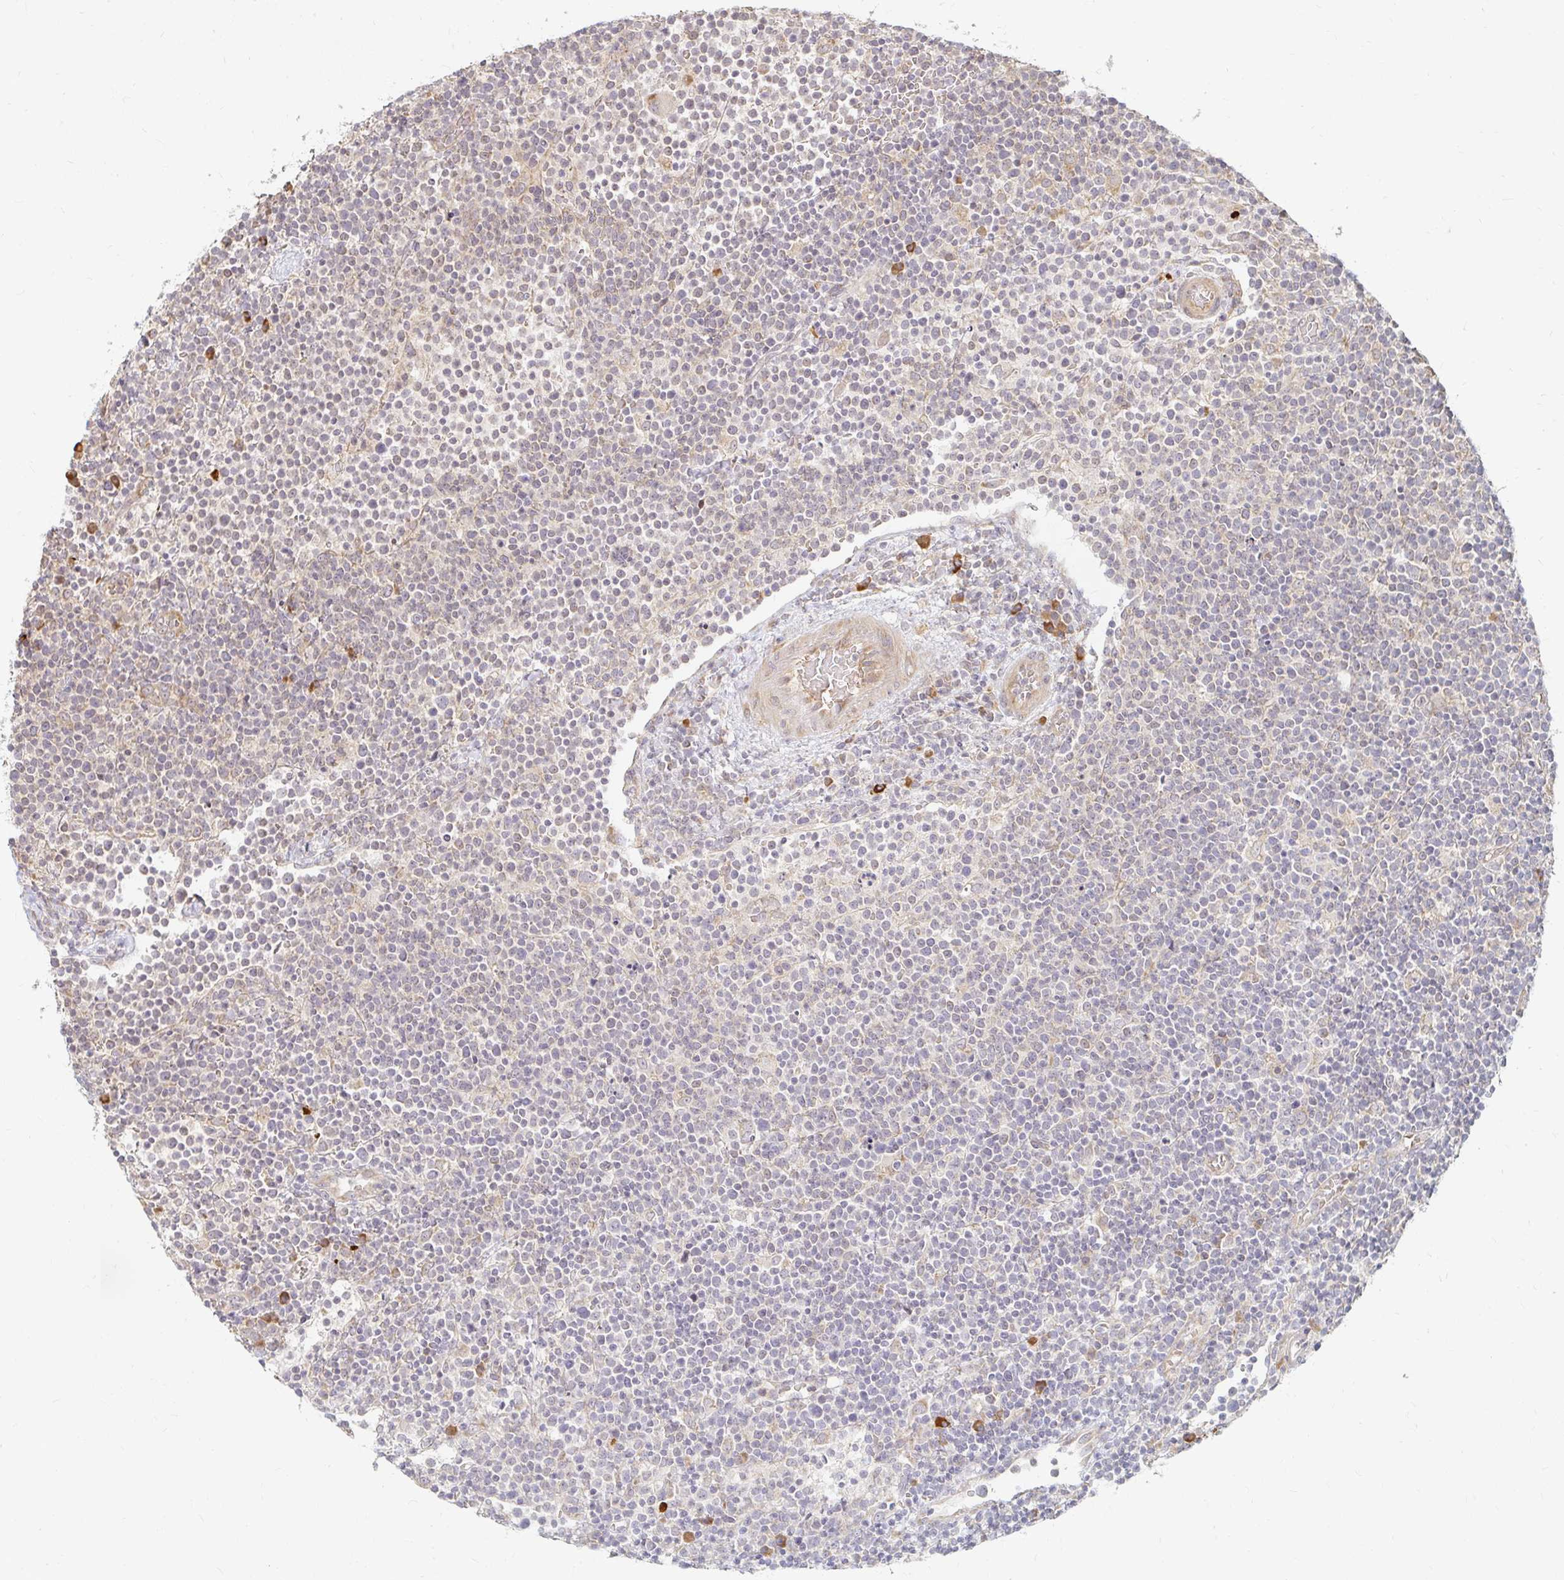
{"staining": {"intensity": "negative", "quantity": "none", "location": "none"}, "tissue": "lymphoma", "cell_type": "Tumor cells", "image_type": "cancer", "snomed": [{"axis": "morphology", "description": "Malignant lymphoma, non-Hodgkin's type, High grade"}, {"axis": "topography", "description": "Lymph node"}], "caption": "DAB (3,3'-diaminobenzidine) immunohistochemical staining of human malignant lymphoma, non-Hodgkin's type (high-grade) demonstrates no significant positivity in tumor cells.", "gene": "CAST", "patient": {"sex": "male", "age": 61}}